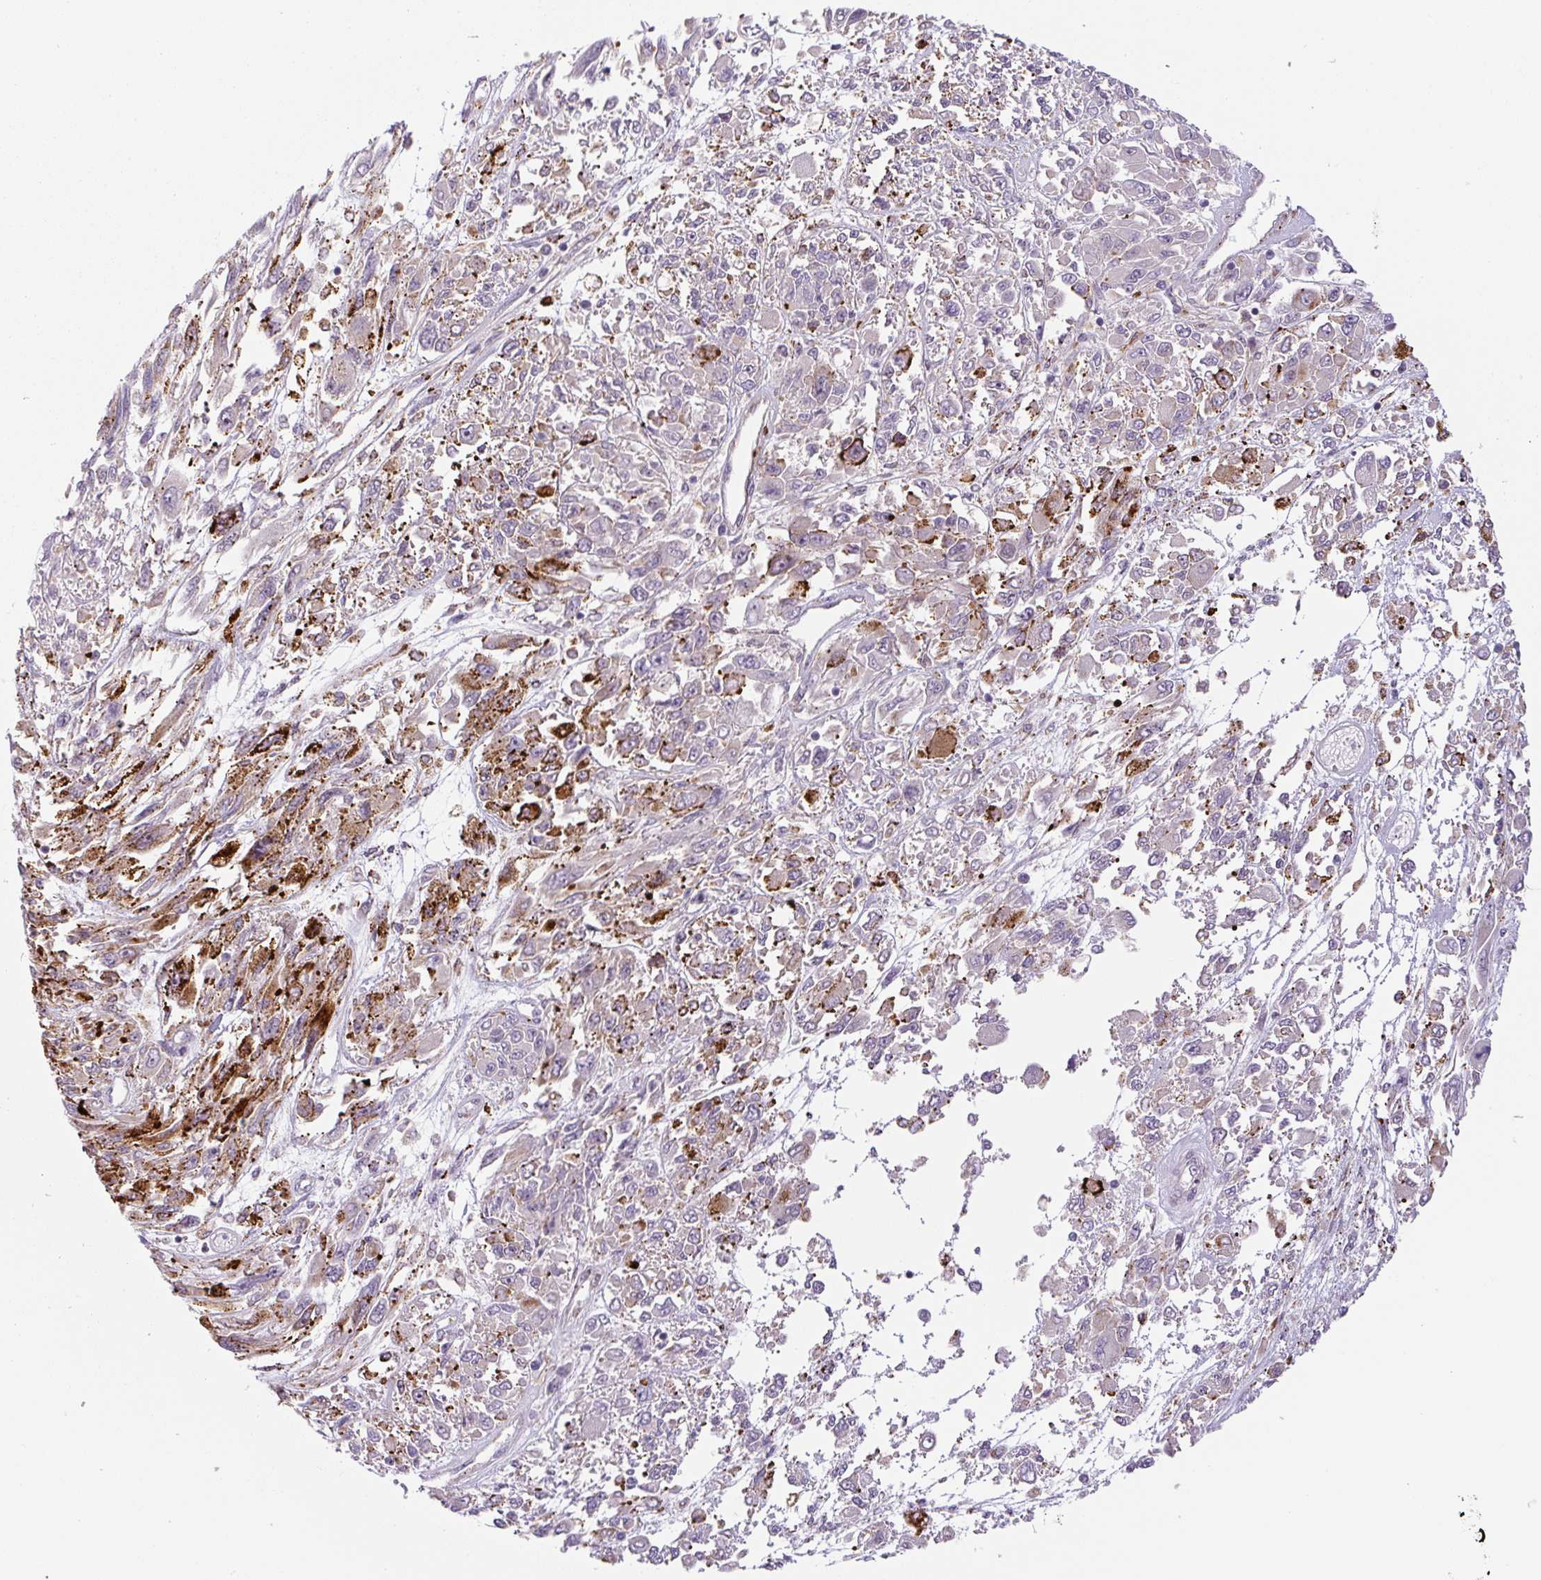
{"staining": {"intensity": "strong", "quantity": "<25%", "location": "cytoplasmic/membranous"}, "tissue": "melanoma", "cell_type": "Tumor cells", "image_type": "cancer", "snomed": [{"axis": "morphology", "description": "Malignant melanoma, NOS"}, {"axis": "topography", "description": "Skin"}], "caption": "Protein staining by IHC shows strong cytoplasmic/membranous expression in approximately <25% of tumor cells in melanoma.", "gene": "DISP3", "patient": {"sex": "female", "age": 91}}